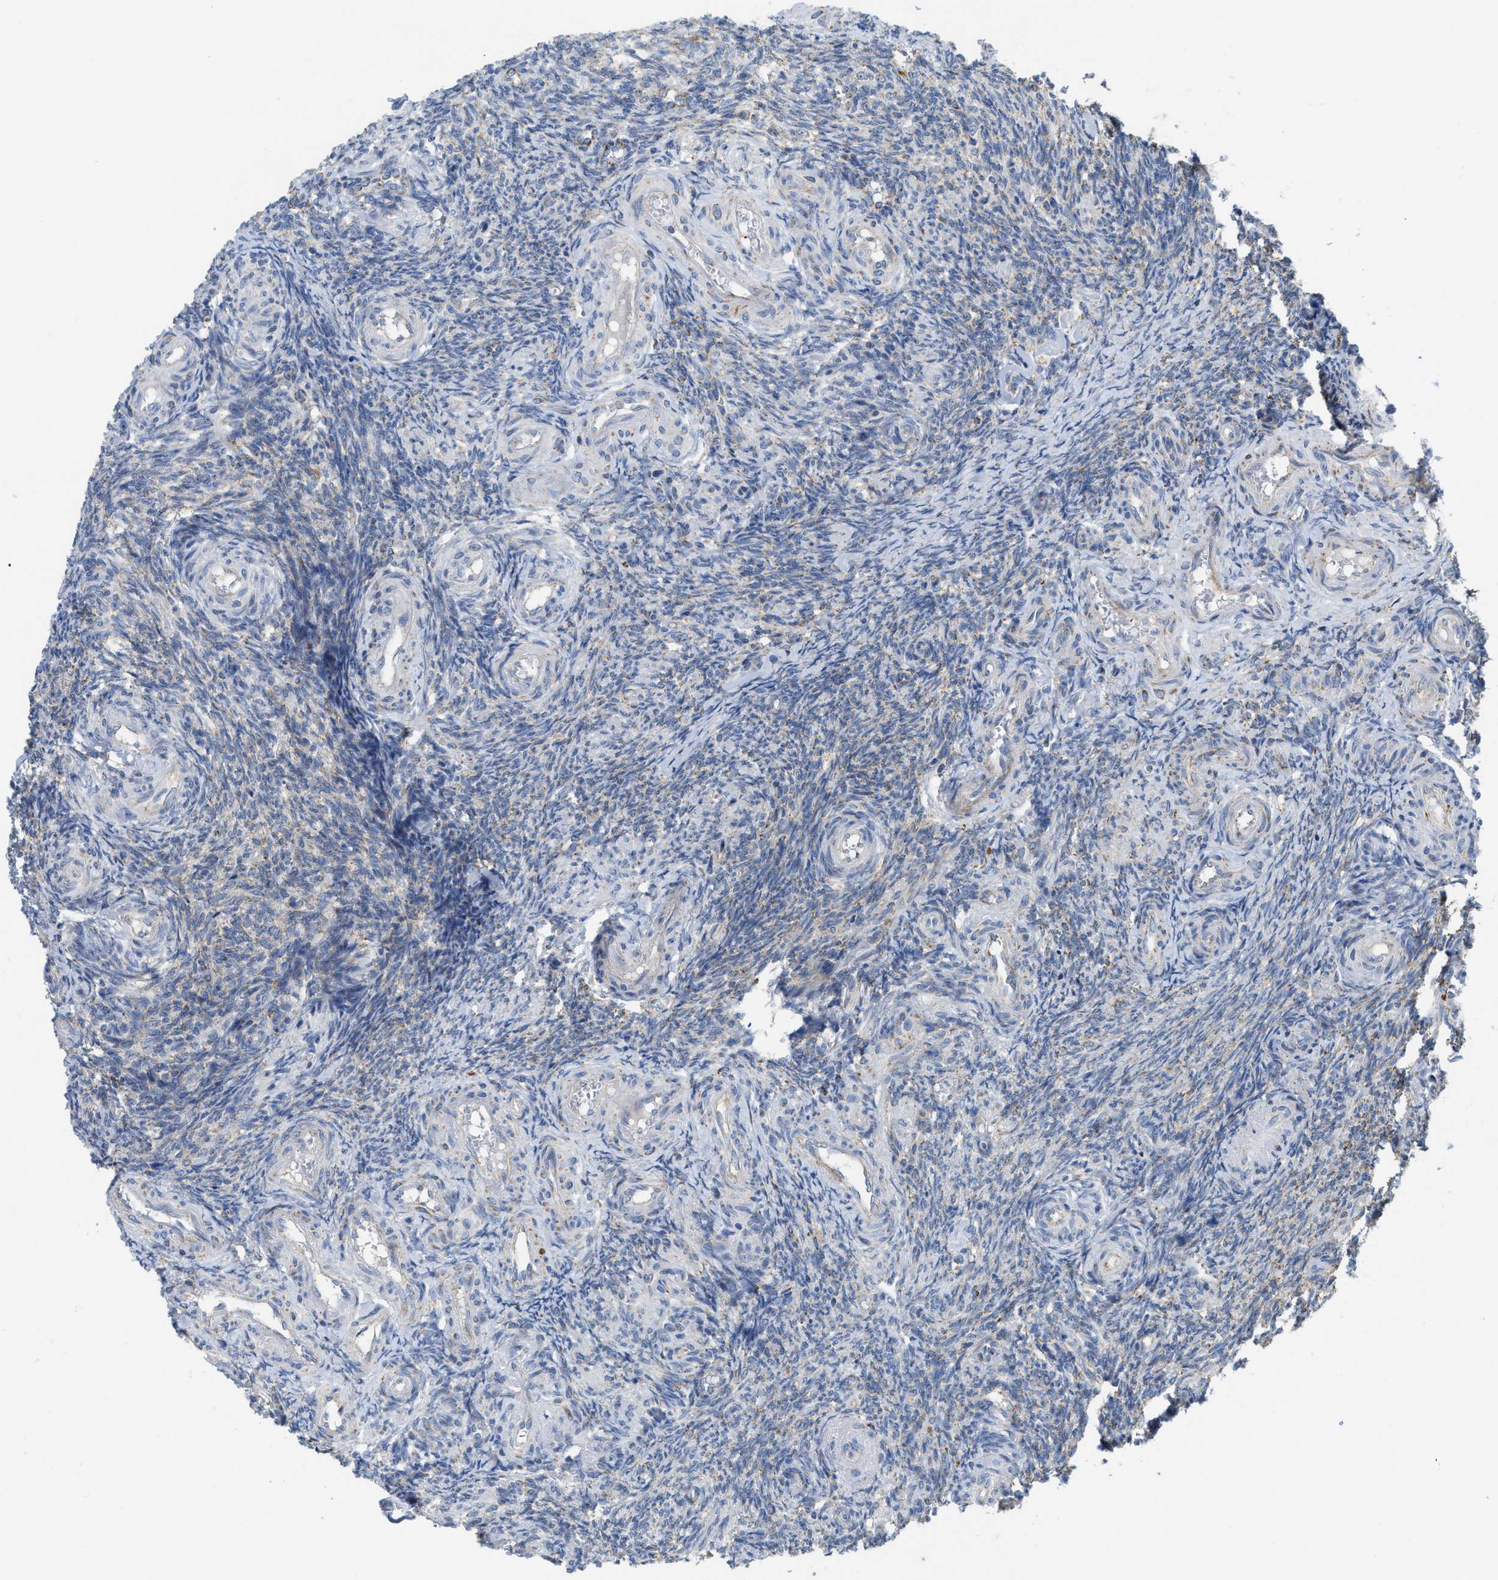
{"staining": {"intensity": "strong", "quantity": ">75%", "location": "cytoplasmic/membranous"}, "tissue": "ovary", "cell_type": "Follicle cells", "image_type": "normal", "snomed": [{"axis": "morphology", "description": "Normal tissue, NOS"}, {"axis": "topography", "description": "Ovary"}], "caption": "Strong cytoplasmic/membranous positivity is seen in about >75% of follicle cells in normal ovary. The protein is shown in brown color, while the nuclei are stained blue.", "gene": "GATD3", "patient": {"sex": "female", "age": 41}}